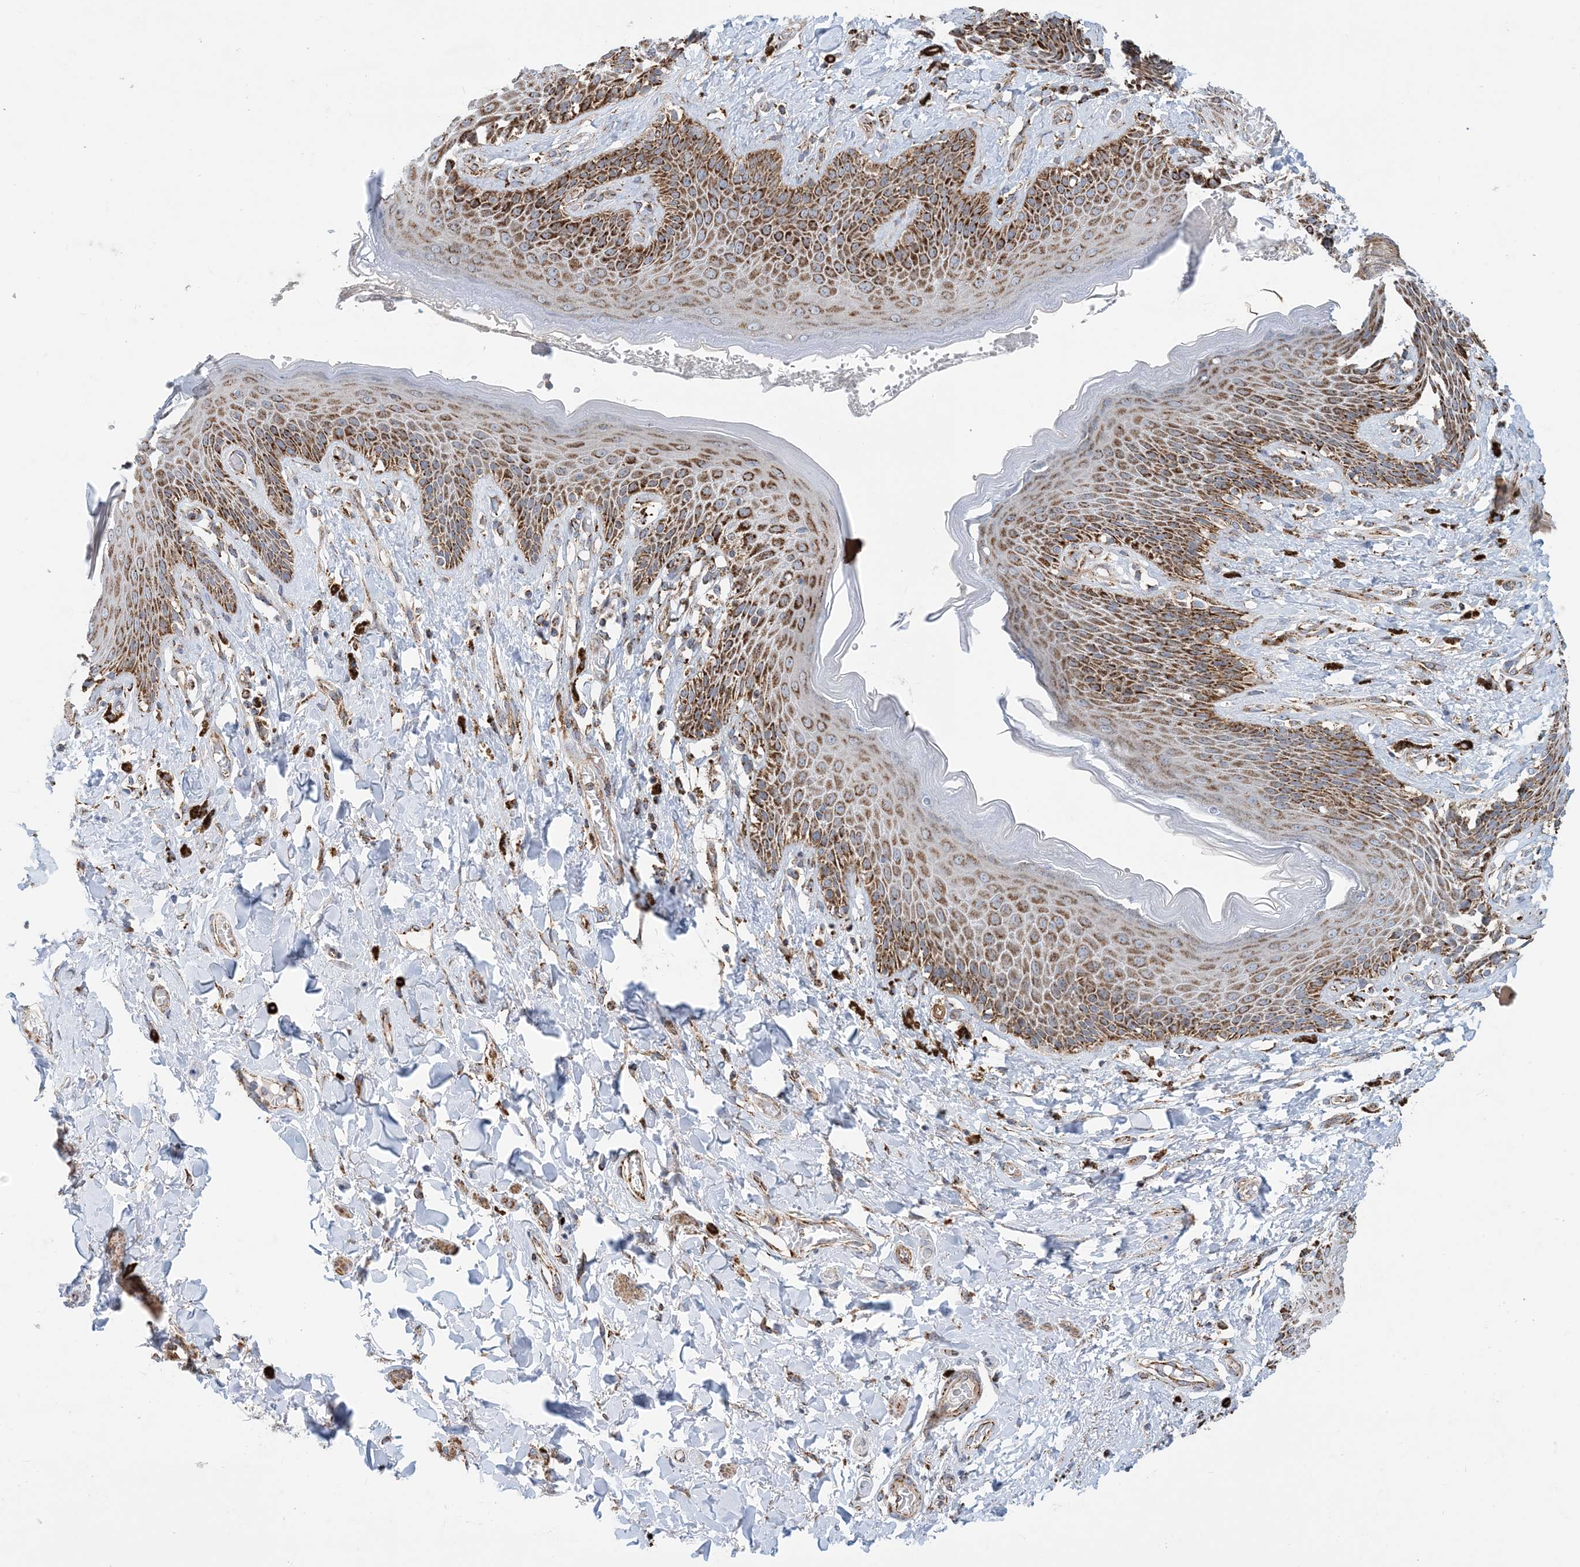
{"staining": {"intensity": "moderate", "quantity": ">75%", "location": "cytoplasmic/membranous"}, "tissue": "skin", "cell_type": "Epidermal cells", "image_type": "normal", "snomed": [{"axis": "morphology", "description": "Normal tissue, NOS"}, {"axis": "topography", "description": "Anal"}], "caption": "This is a photomicrograph of immunohistochemistry (IHC) staining of benign skin, which shows moderate positivity in the cytoplasmic/membranous of epidermal cells.", "gene": "PCDHGA1", "patient": {"sex": "female", "age": 78}}